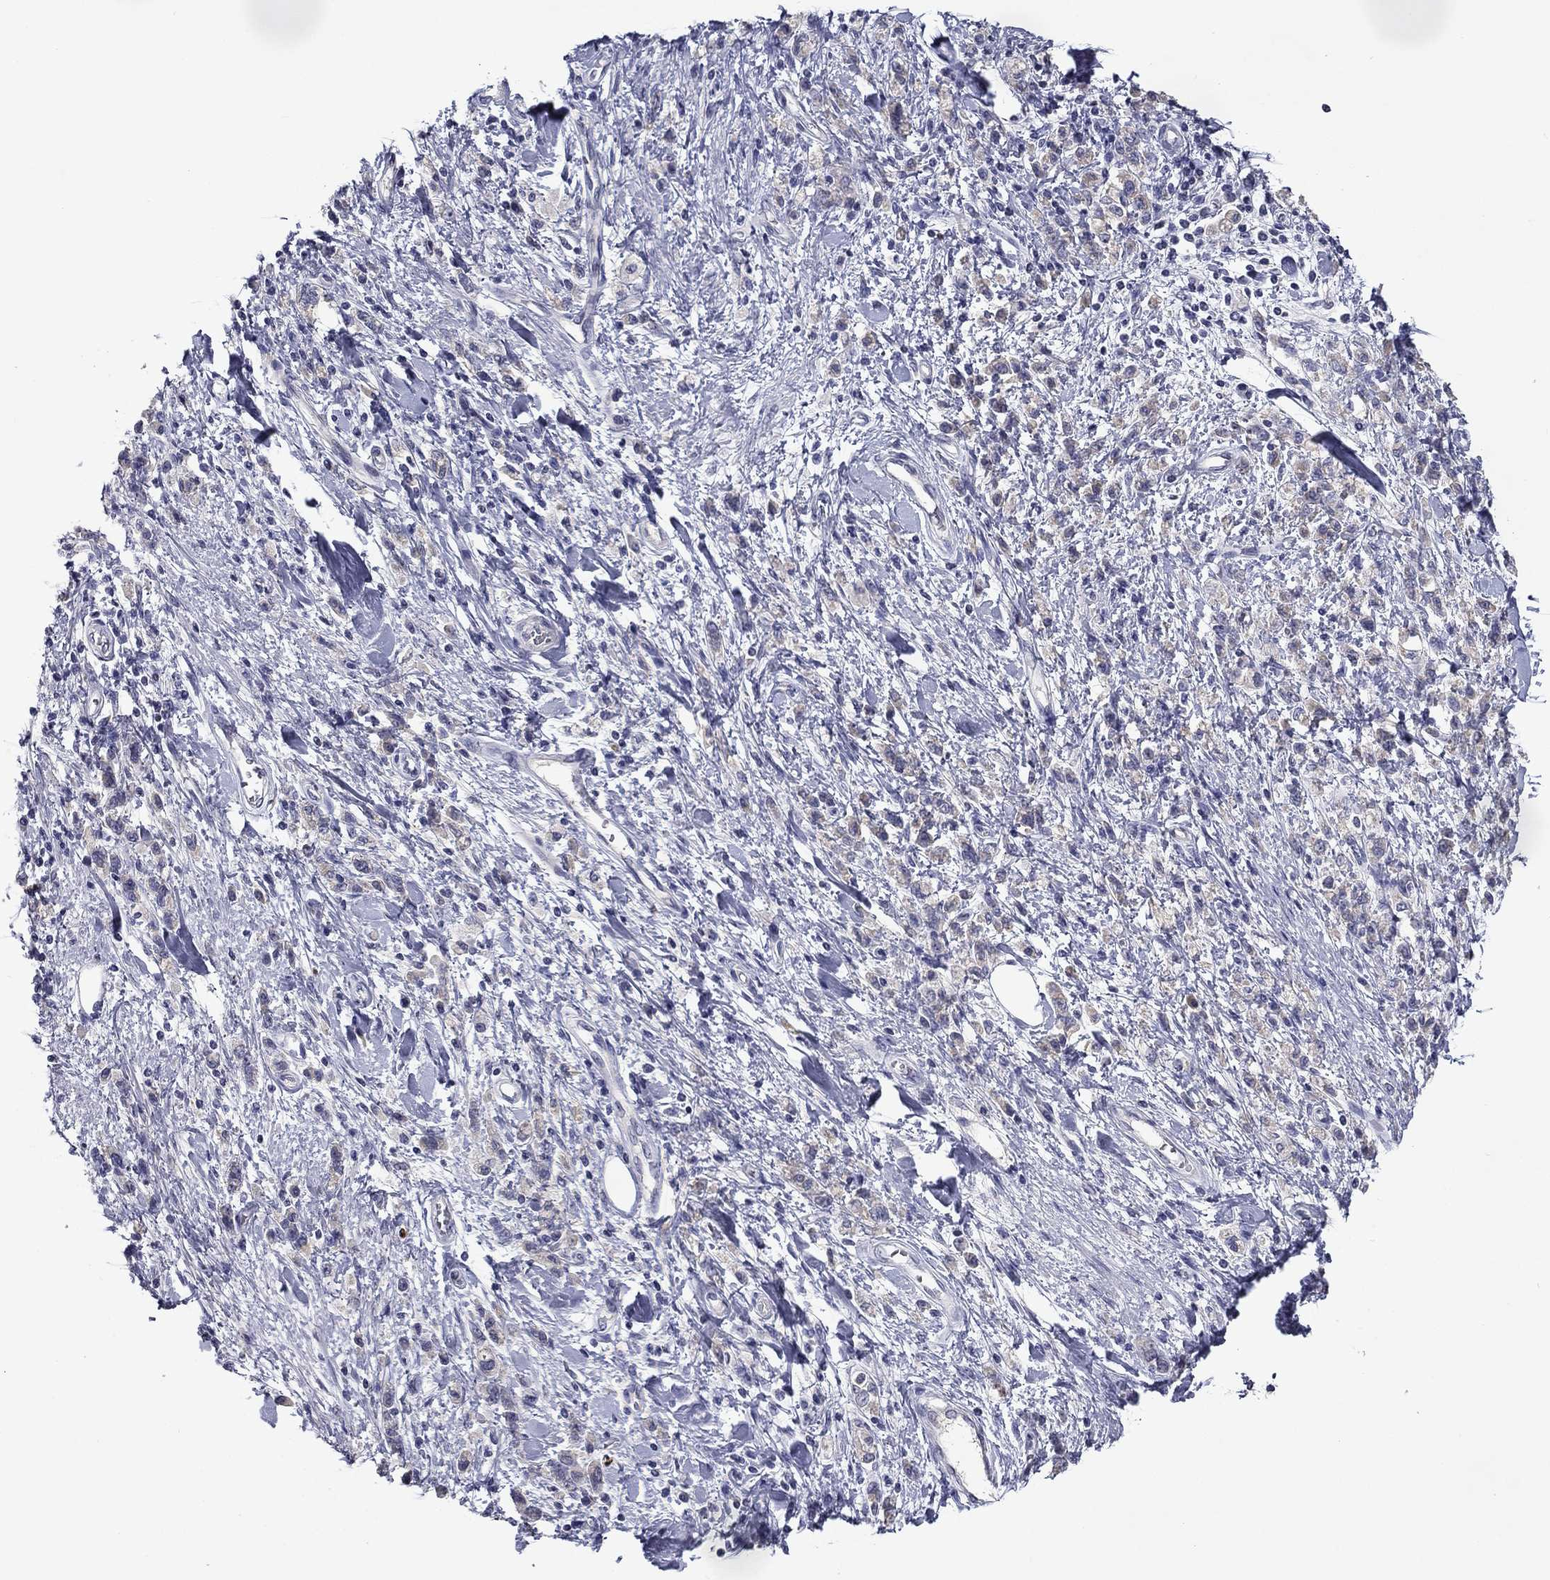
{"staining": {"intensity": "negative", "quantity": "none", "location": "none"}, "tissue": "stomach cancer", "cell_type": "Tumor cells", "image_type": "cancer", "snomed": [{"axis": "morphology", "description": "Adenocarcinoma, NOS"}, {"axis": "topography", "description": "Stomach"}], "caption": "Immunohistochemistry of stomach cancer exhibits no staining in tumor cells.", "gene": "SPATA7", "patient": {"sex": "male", "age": 77}}